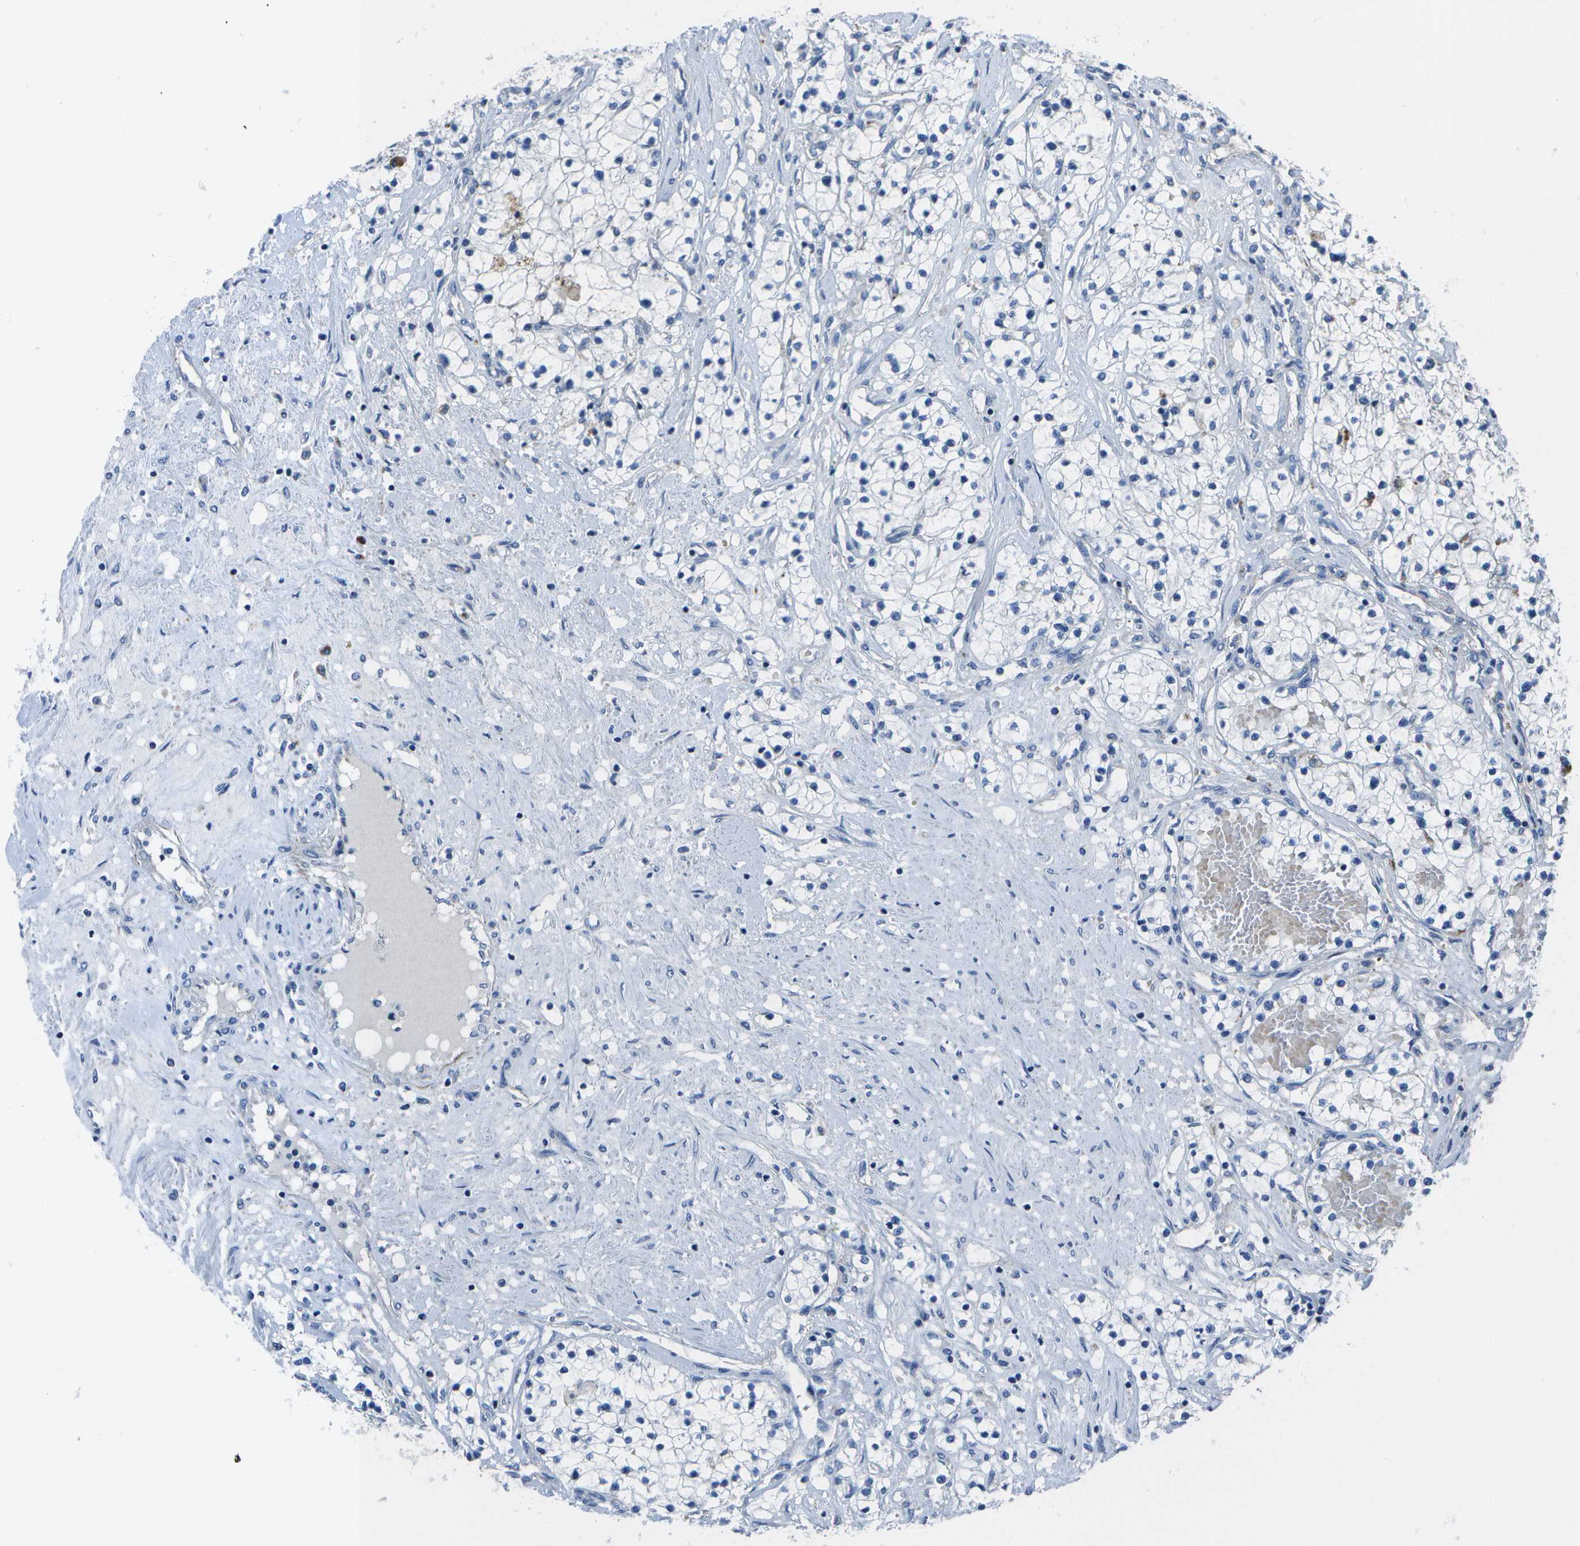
{"staining": {"intensity": "negative", "quantity": "none", "location": "none"}, "tissue": "renal cancer", "cell_type": "Tumor cells", "image_type": "cancer", "snomed": [{"axis": "morphology", "description": "Adenocarcinoma, NOS"}, {"axis": "topography", "description": "Kidney"}], "caption": "The immunohistochemistry micrograph has no significant staining in tumor cells of renal cancer tissue. Nuclei are stained in blue.", "gene": "DCT", "patient": {"sex": "male", "age": 68}}